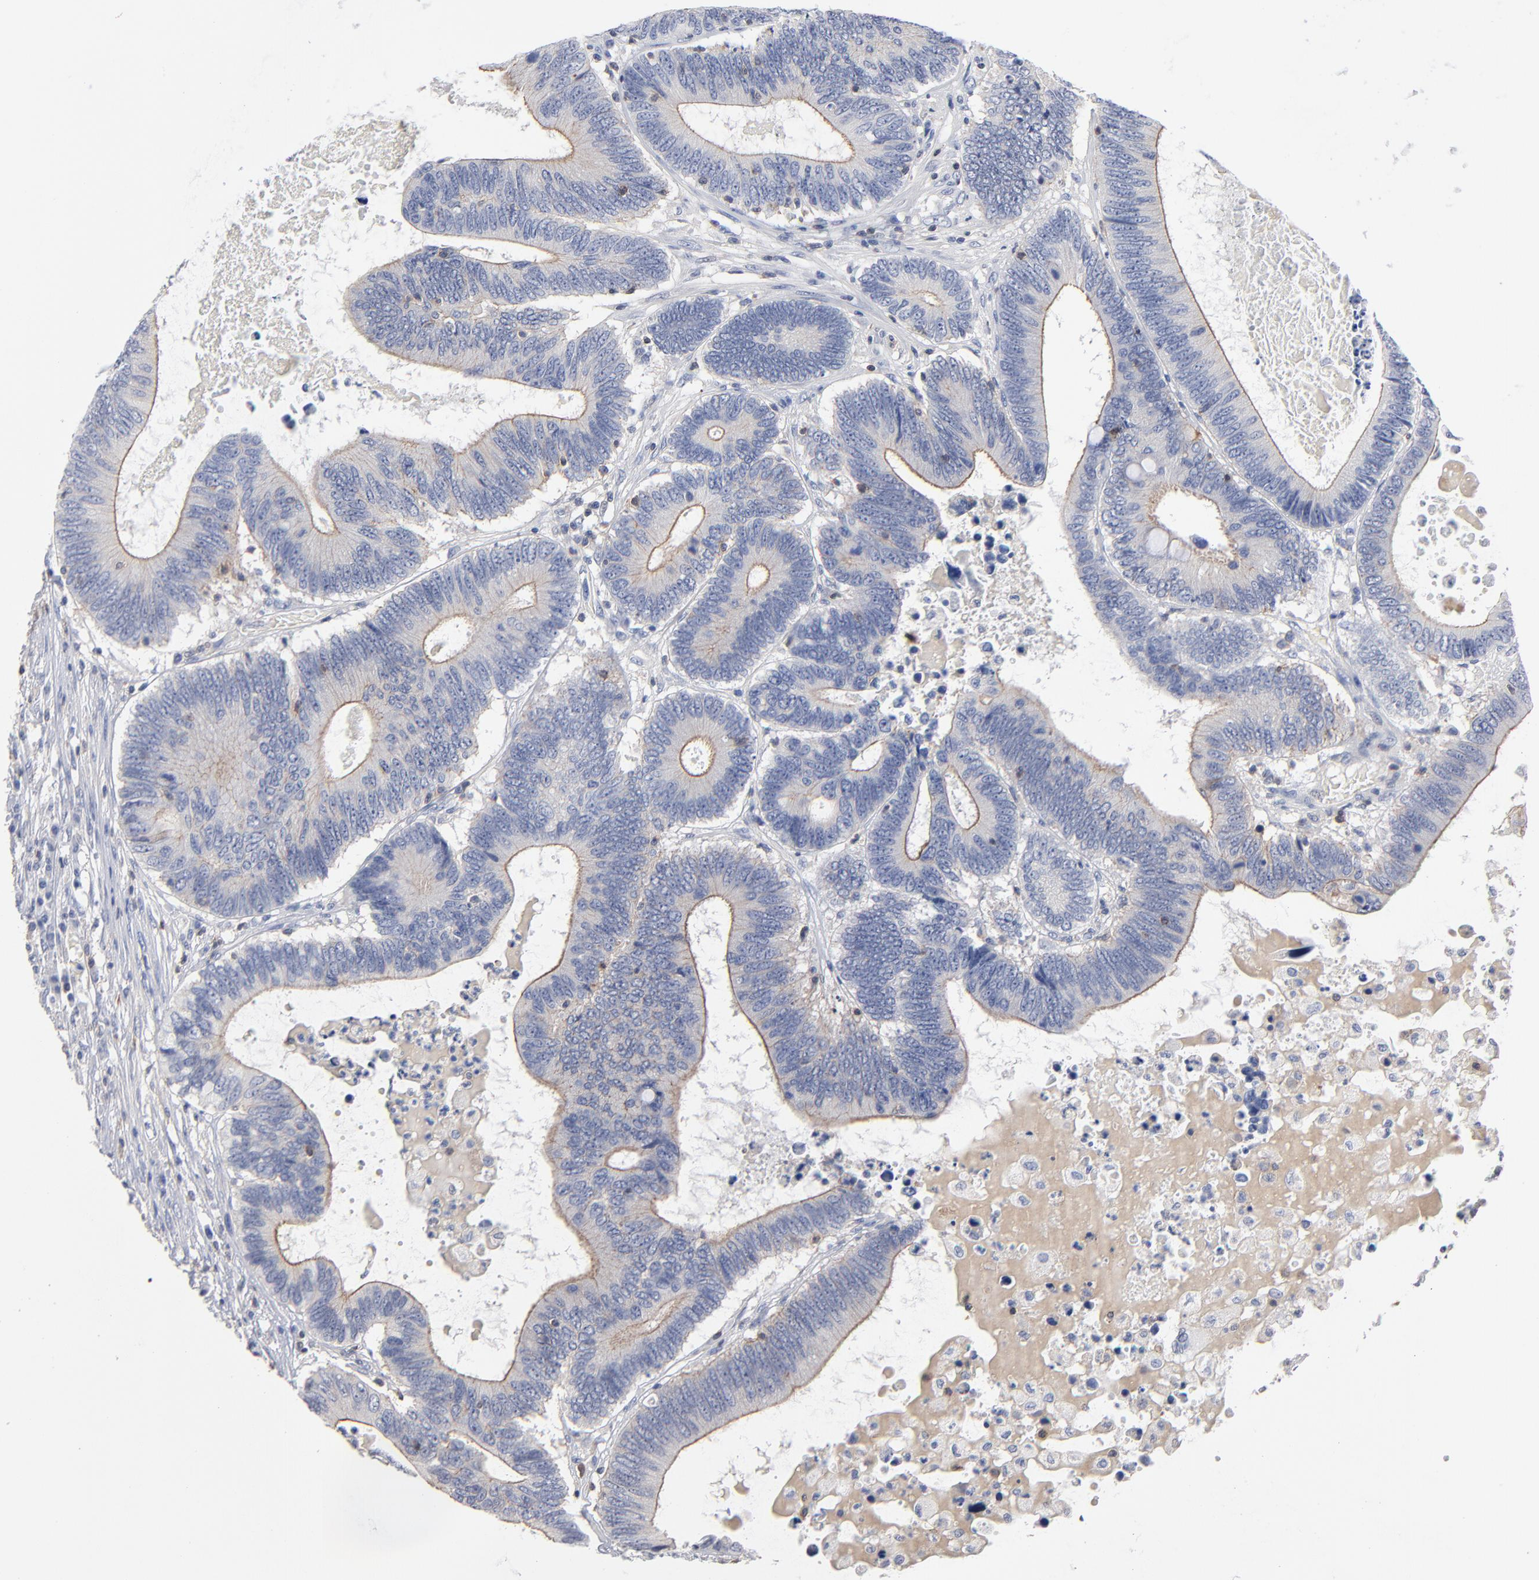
{"staining": {"intensity": "weak", "quantity": ">75%", "location": "cytoplasmic/membranous"}, "tissue": "colorectal cancer", "cell_type": "Tumor cells", "image_type": "cancer", "snomed": [{"axis": "morphology", "description": "Adenocarcinoma, NOS"}, {"axis": "topography", "description": "Colon"}], "caption": "A low amount of weak cytoplasmic/membranous staining is identified in about >75% of tumor cells in colorectal cancer (adenocarcinoma) tissue.", "gene": "PDLIM2", "patient": {"sex": "female", "age": 78}}